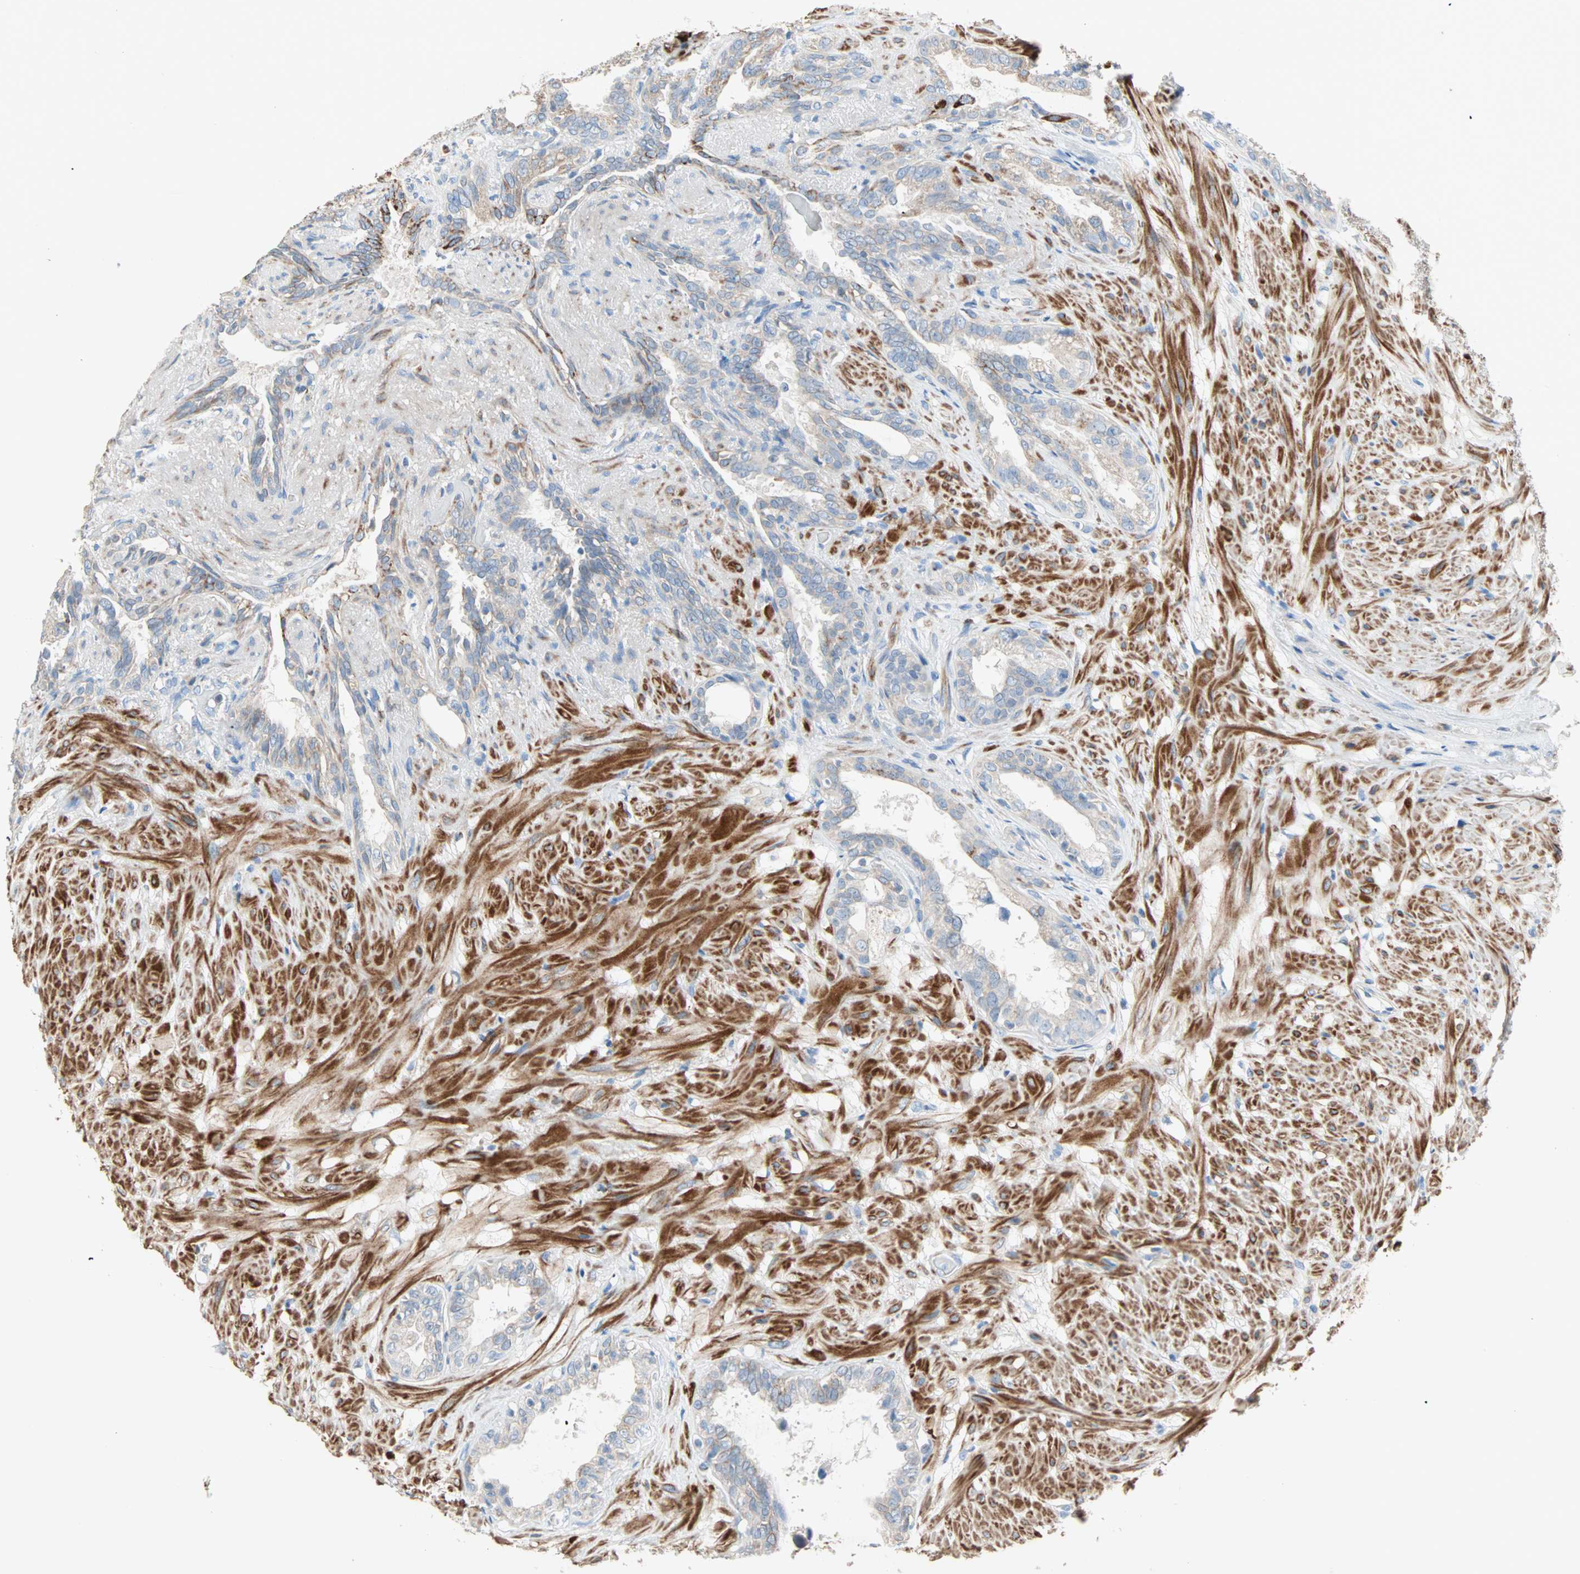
{"staining": {"intensity": "weak", "quantity": "<25%", "location": "cytoplasmic/membranous"}, "tissue": "seminal vesicle", "cell_type": "Glandular cells", "image_type": "normal", "snomed": [{"axis": "morphology", "description": "Normal tissue, NOS"}, {"axis": "topography", "description": "Seminal veicle"}], "caption": "Immunohistochemistry of normal human seminal vesicle shows no positivity in glandular cells. (Stains: DAB (3,3'-diaminobenzidine) immunohistochemistry with hematoxylin counter stain, Microscopy: brightfield microscopy at high magnification).", "gene": "ACVRL1", "patient": {"sex": "male", "age": 61}}